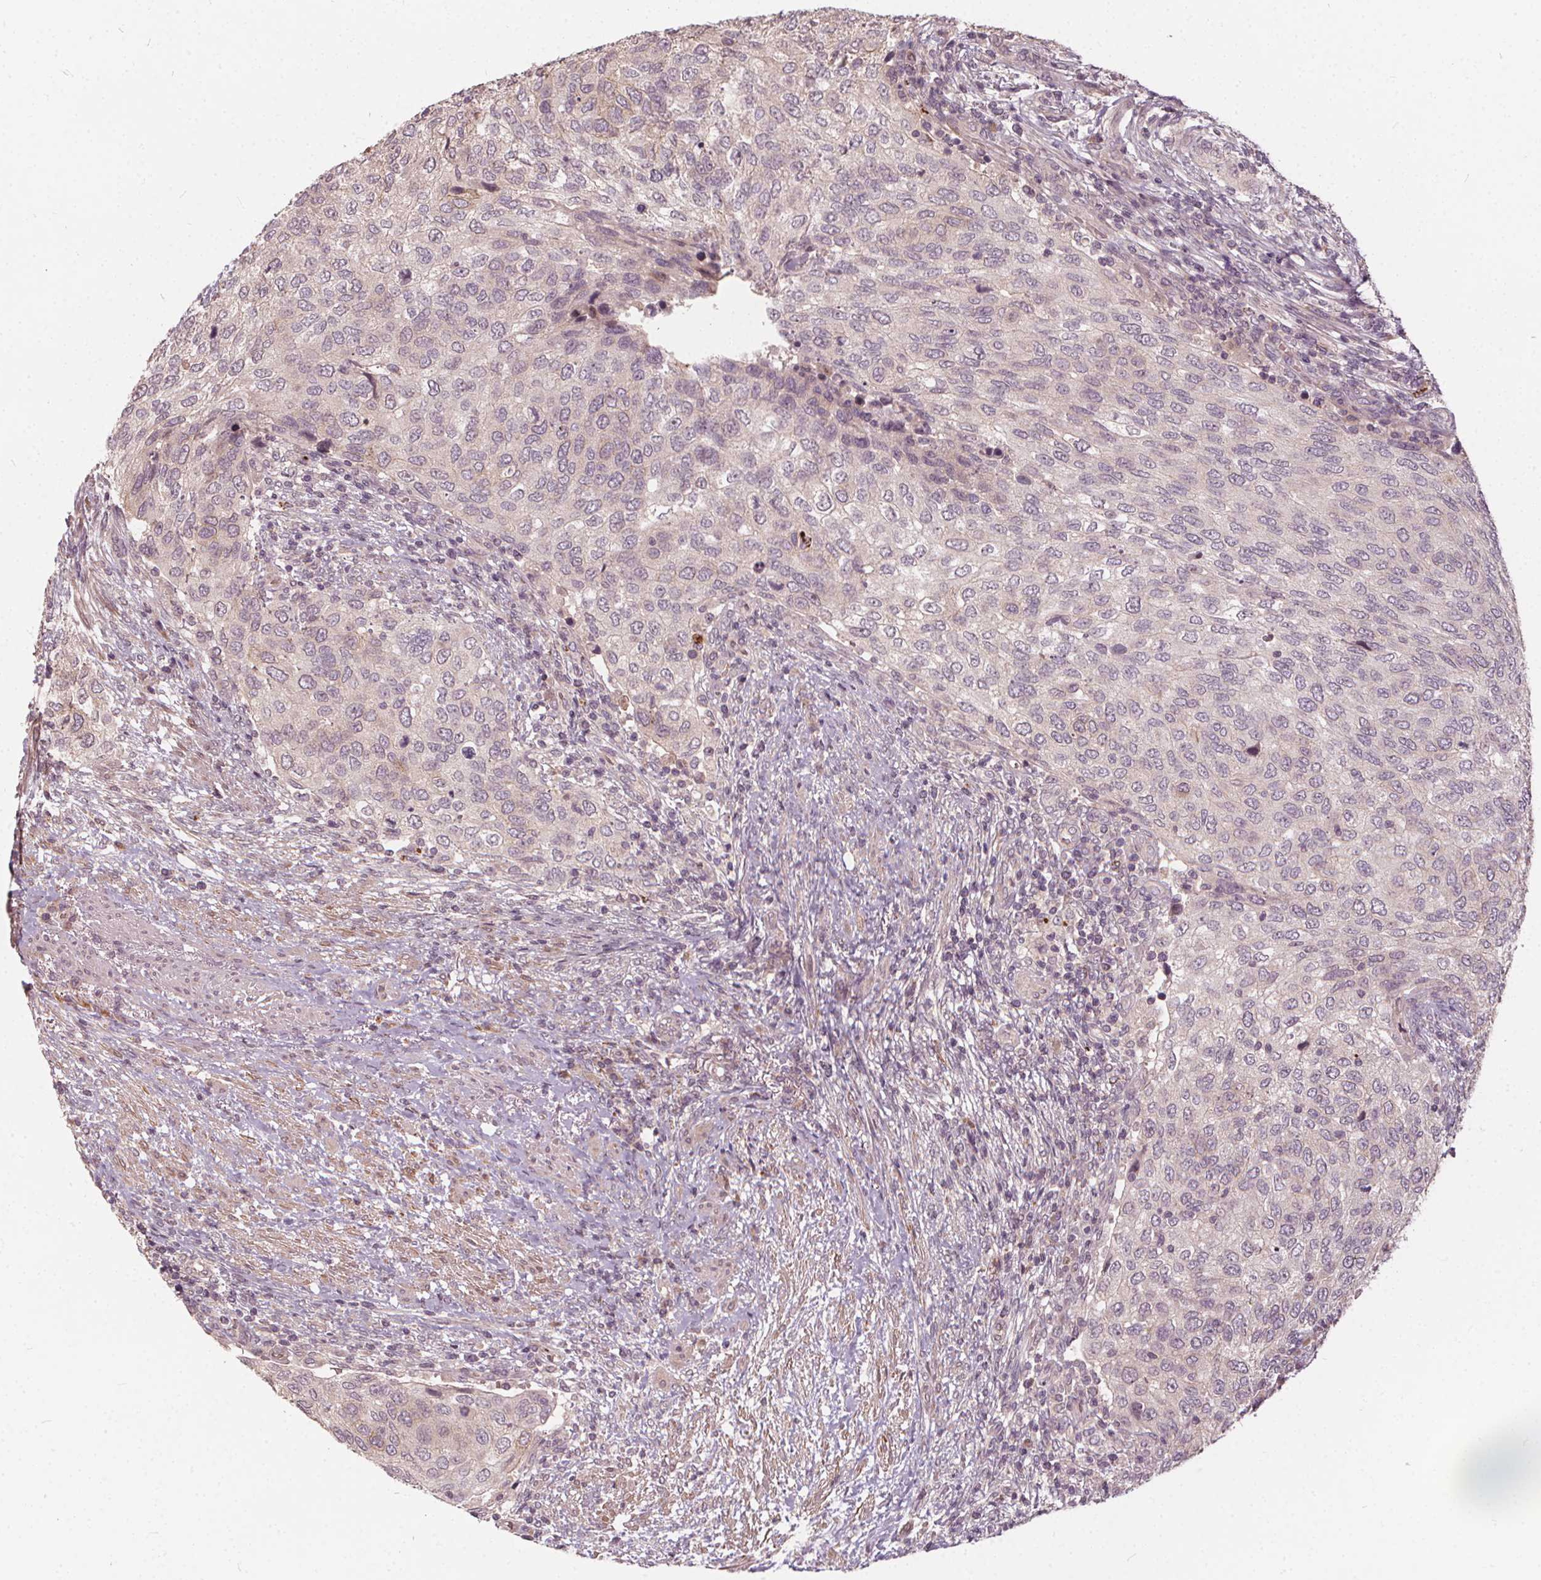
{"staining": {"intensity": "negative", "quantity": "none", "location": "none"}, "tissue": "urothelial cancer", "cell_type": "Tumor cells", "image_type": "cancer", "snomed": [{"axis": "morphology", "description": "Urothelial carcinoma, High grade"}, {"axis": "topography", "description": "Urinary bladder"}], "caption": "High-grade urothelial carcinoma was stained to show a protein in brown. There is no significant staining in tumor cells.", "gene": "IPO13", "patient": {"sex": "female", "age": 78}}